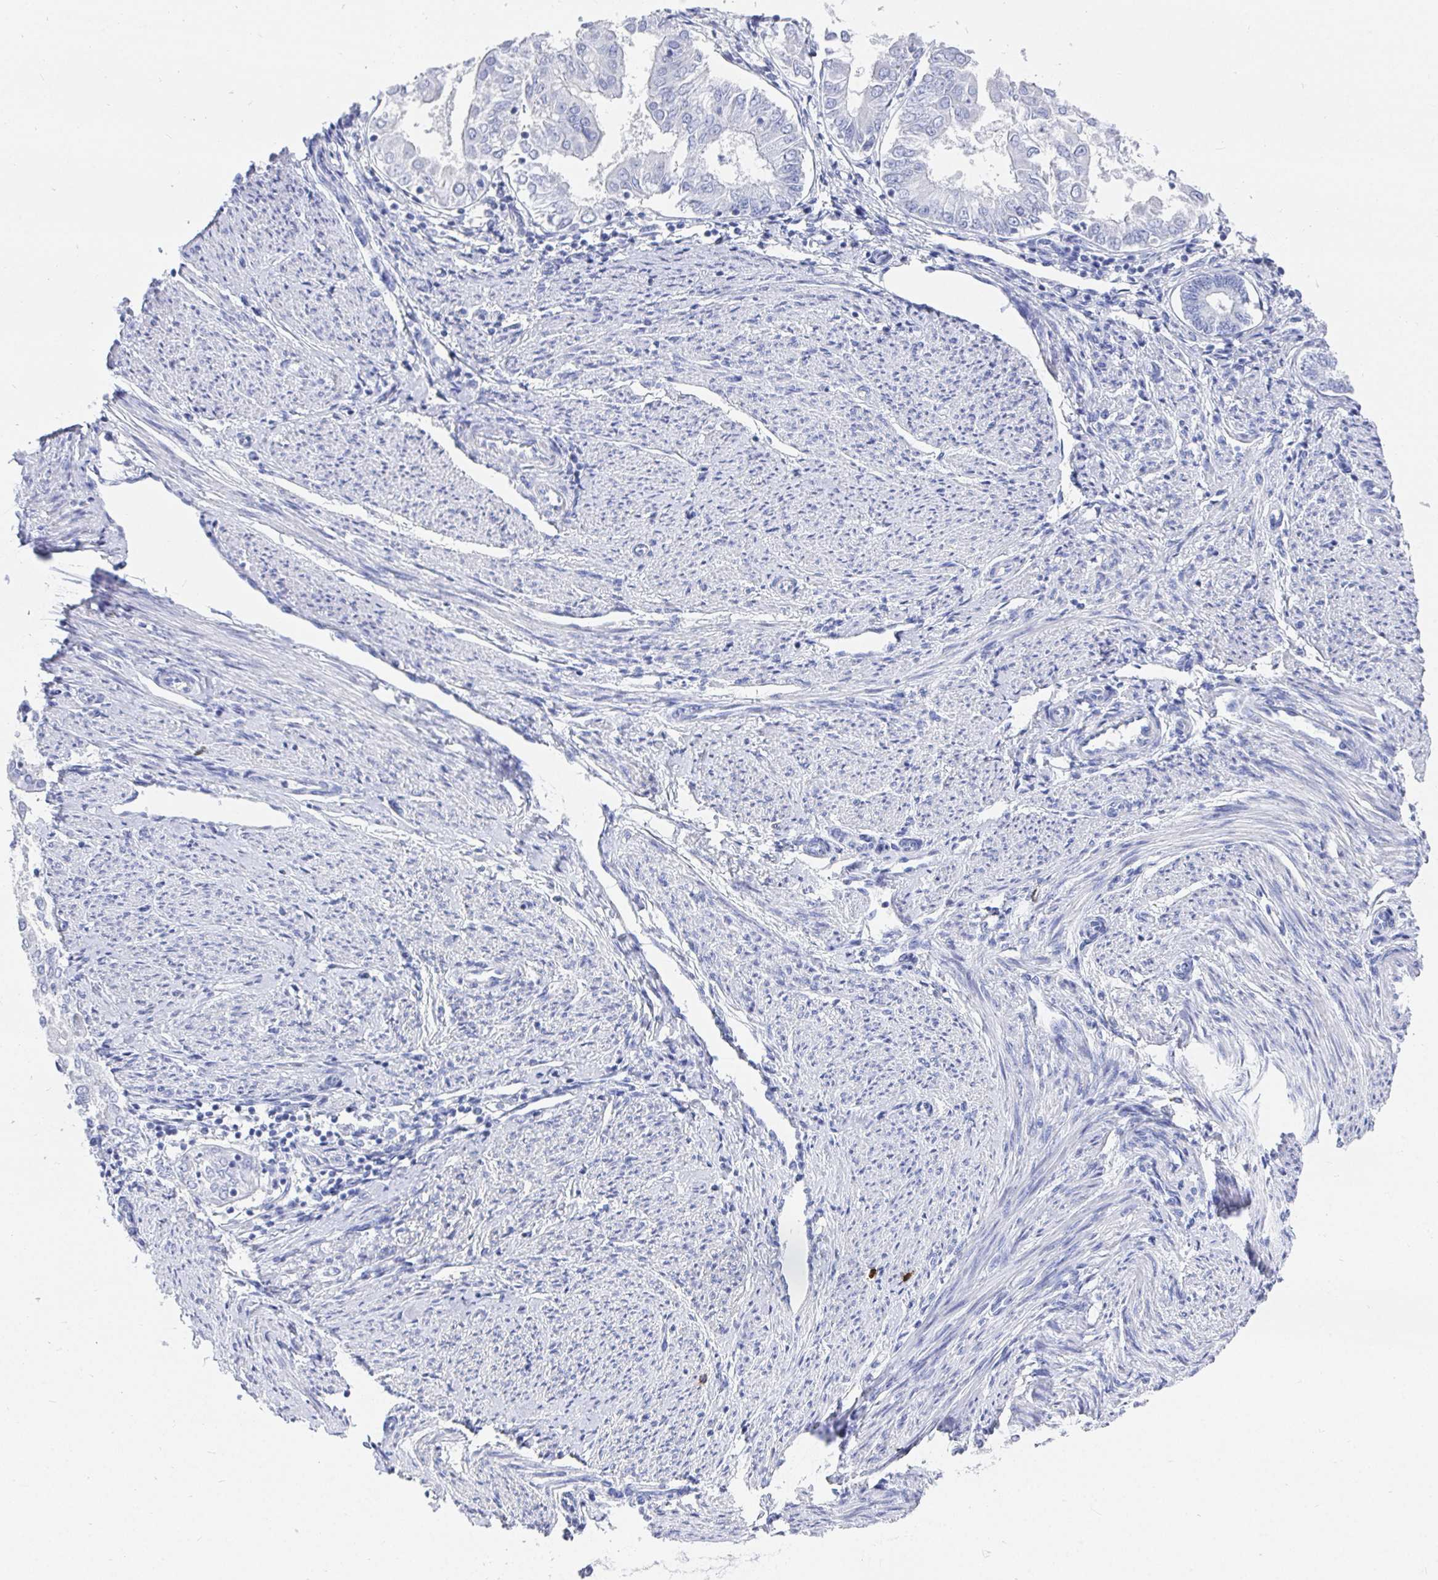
{"staining": {"intensity": "negative", "quantity": "none", "location": "none"}, "tissue": "endometrial cancer", "cell_type": "Tumor cells", "image_type": "cancer", "snomed": [{"axis": "morphology", "description": "Adenocarcinoma, NOS"}, {"axis": "topography", "description": "Endometrium"}], "caption": "Protein analysis of endometrial cancer shows no significant positivity in tumor cells.", "gene": "GRIA1", "patient": {"sex": "female", "age": 68}}